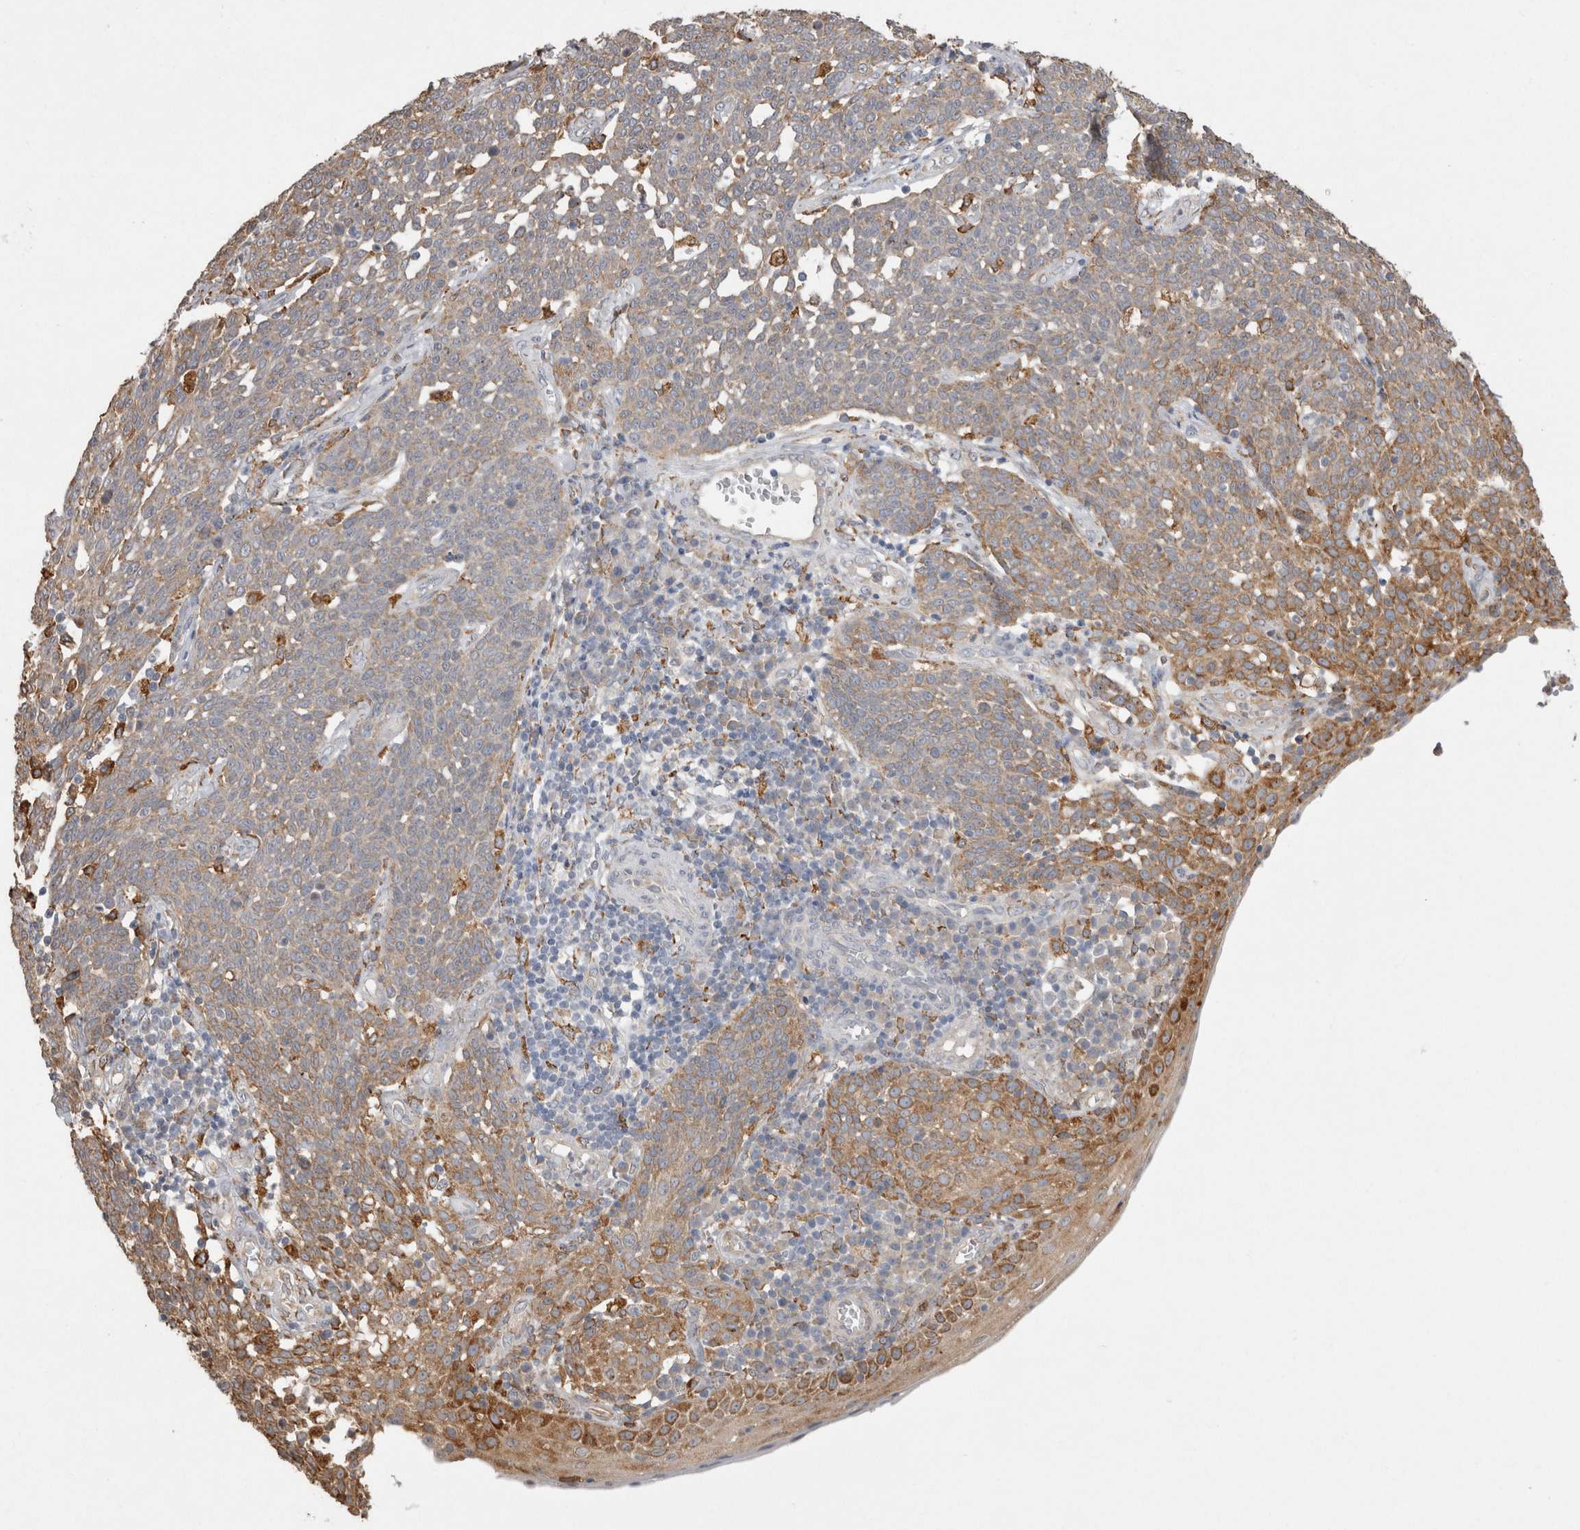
{"staining": {"intensity": "moderate", "quantity": ">75%", "location": "cytoplasmic/membranous"}, "tissue": "cervical cancer", "cell_type": "Tumor cells", "image_type": "cancer", "snomed": [{"axis": "morphology", "description": "Squamous cell carcinoma, NOS"}, {"axis": "topography", "description": "Cervix"}], "caption": "Brown immunohistochemical staining in human cervical cancer reveals moderate cytoplasmic/membranous positivity in approximately >75% of tumor cells.", "gene": "LRPAP1", "patient": {"sex": "female", "age": 34}}